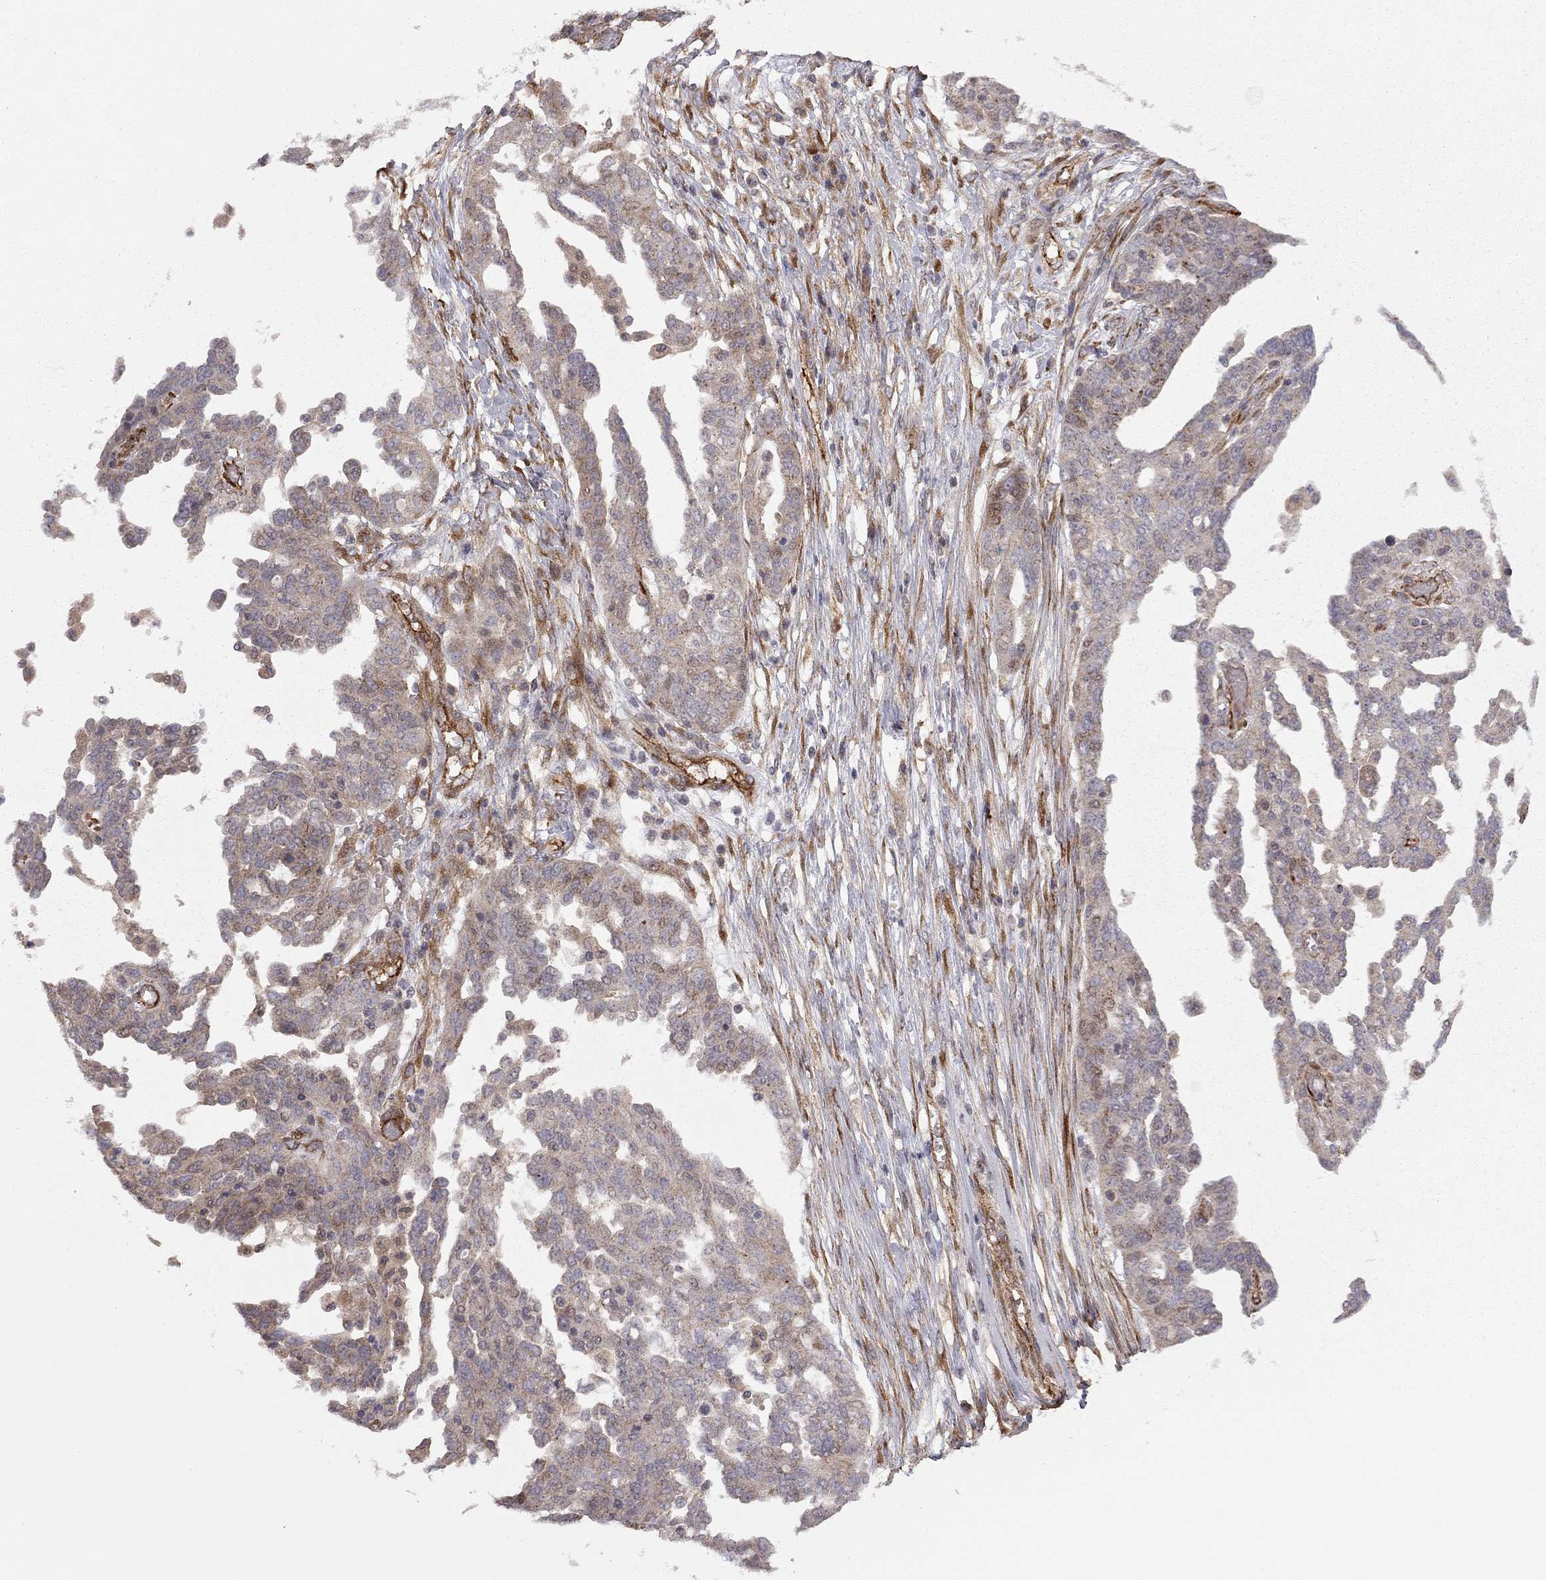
{"staining": {"intensity": "negative", "quantity": "none", "location": "none"}, "tissue": "ovarian cancer", "cell_type": "Tumor cells", "image_type": "cancer", "snomed": [{"axis": "morphology", "description": "Cystadenocarcinoma, serous, NOS"}, {"axis": "topography", "description": "Ovary"}], "caption": "There is no significant expression in tumor cells of ovarian serous cystadenocarcinoma.", "gene": "EXOC3L2", "patient": {"sex": "female", "age": 67}}